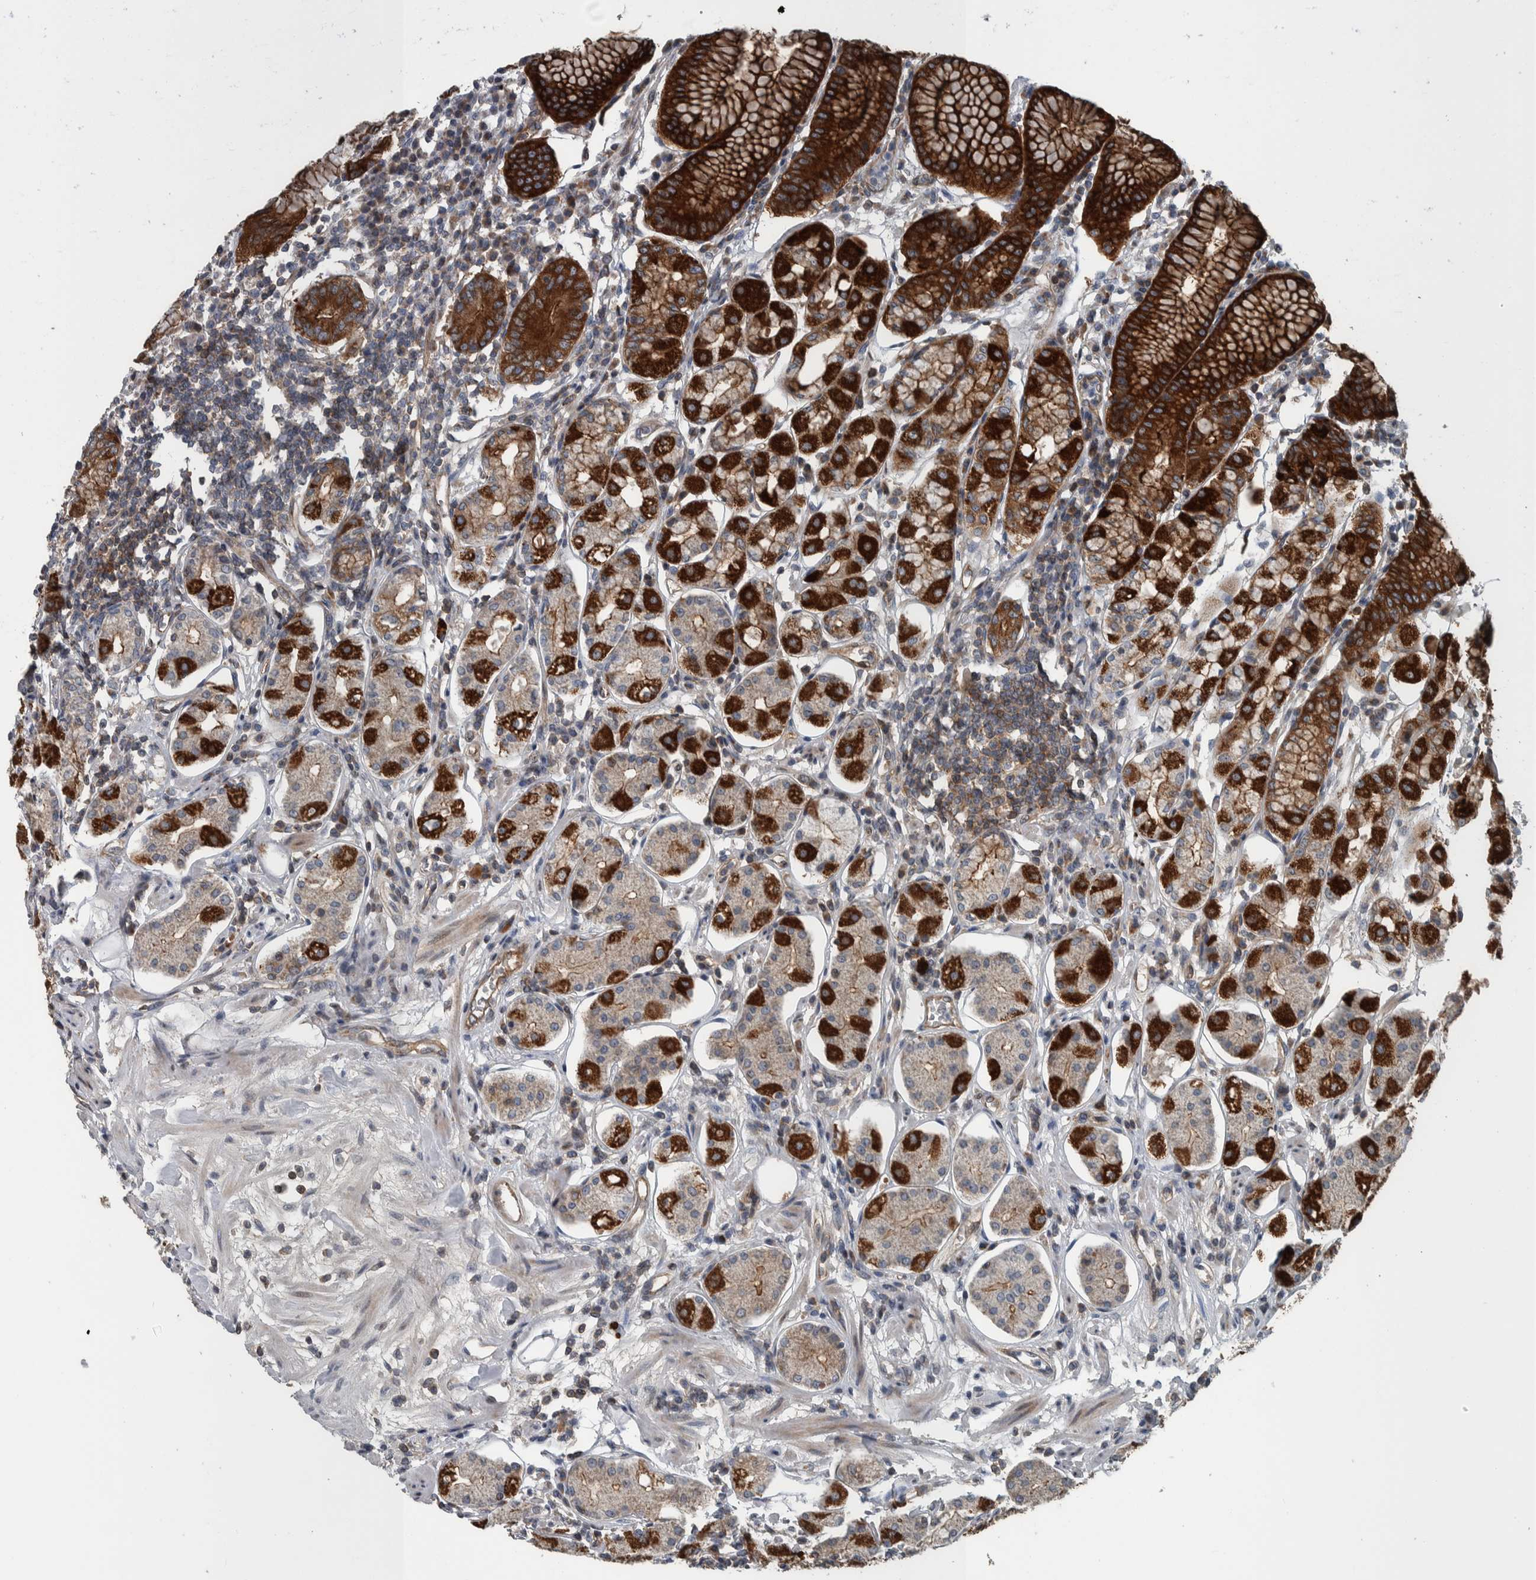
{"staining": {"intensity": "strong", "quantity": ">75%", "location": "cytoplasmic/membranous"}, "tissue": "stomach", "cell_type": "Glandular cells", "image_type": "normal", "snomed": [{"axis": "morphology", "description": "Normal tissue, NOS"}, {"axis": "topography", "description": "Stomach"}, {"axis": "topography", "description": "Stomach, lower"}], "caption": "IHC of benign human stomach exhibits high levels of strong cytoplasmic/membranous positivity in approximately >75% of glandular cells.", "gene": "BAIAP2L1", "patient": {"sex": "female", "age": 56}}